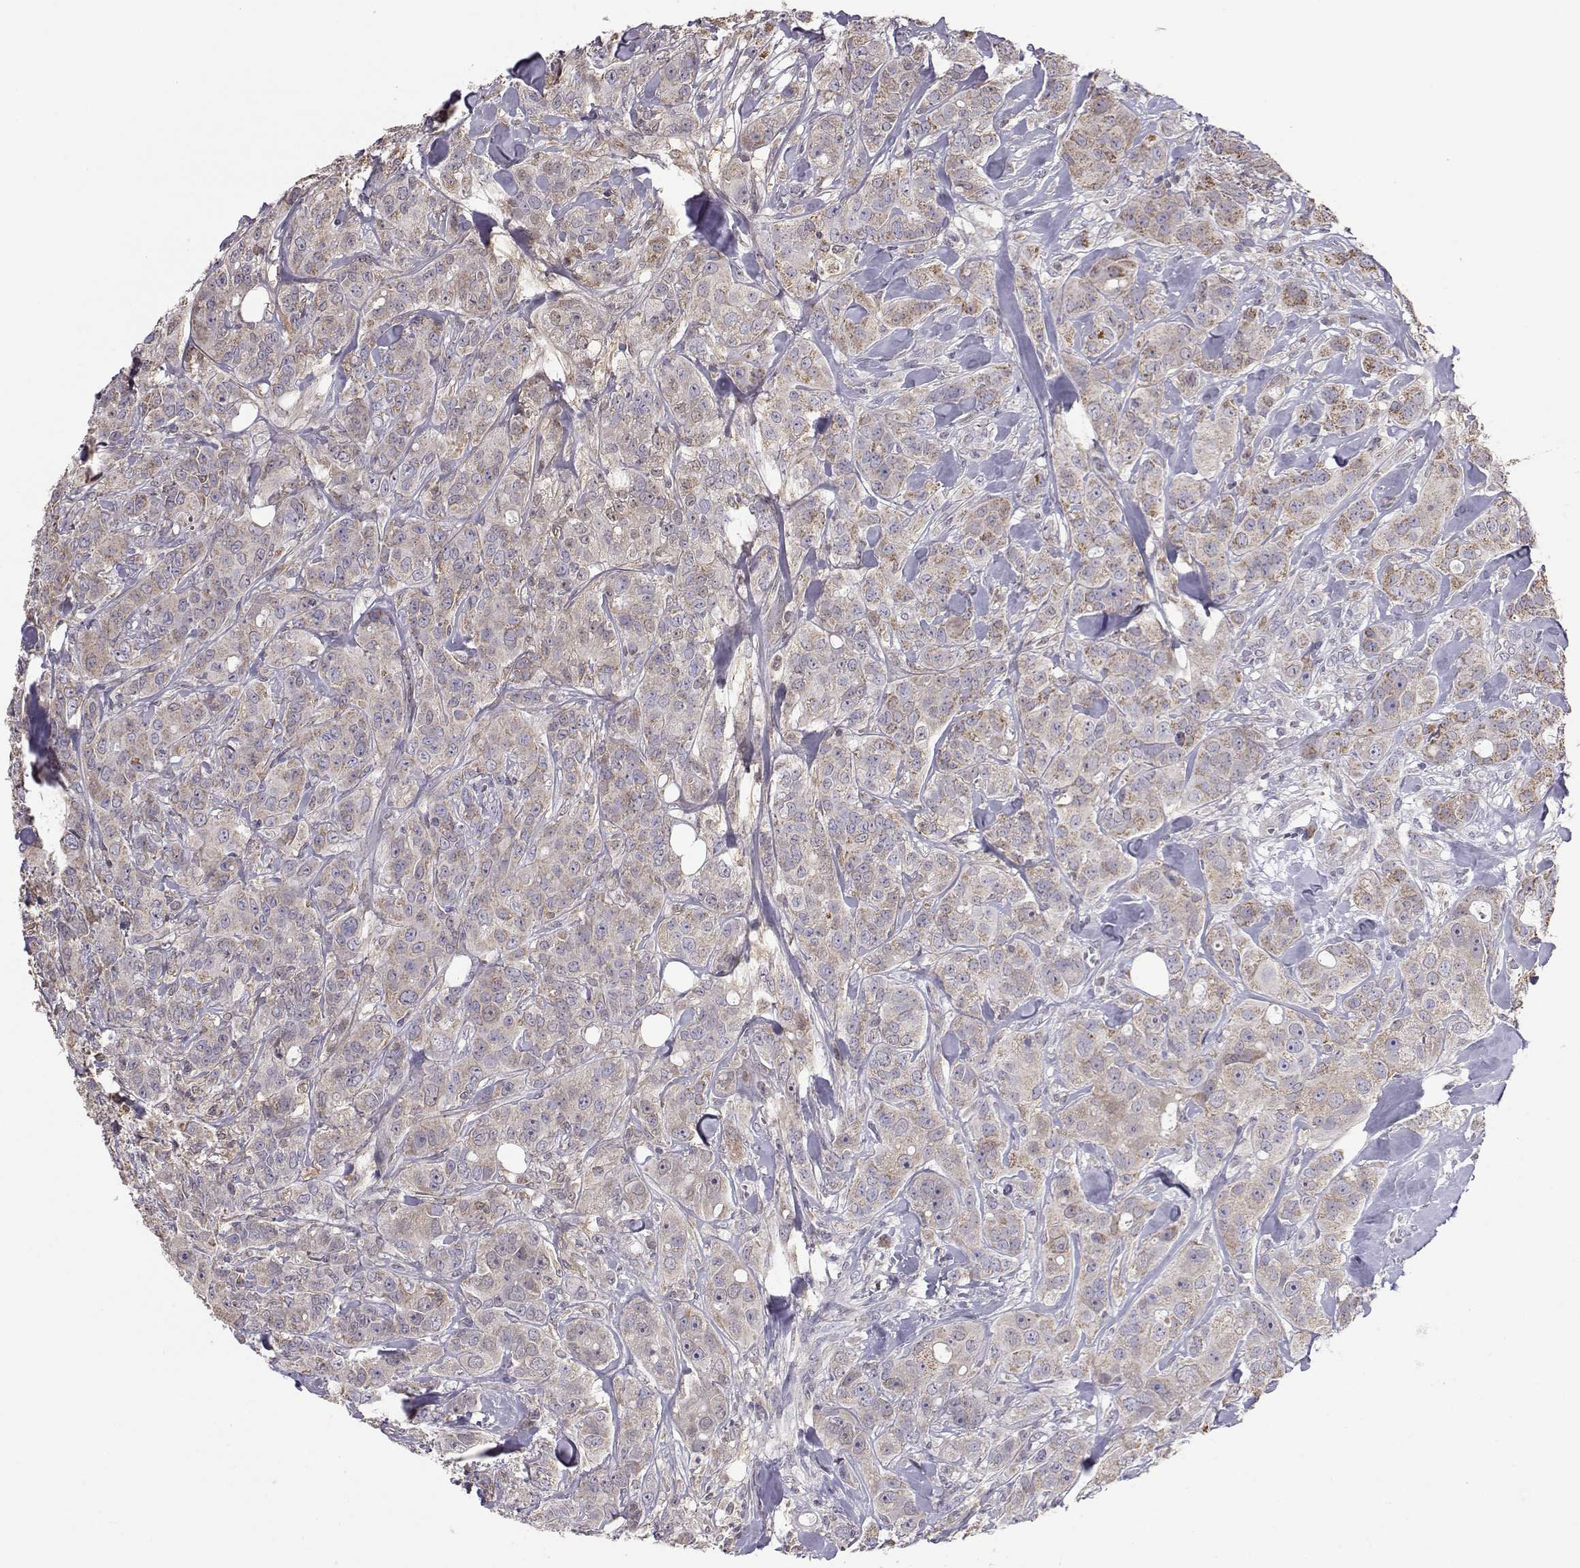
{"staining": {"intensity": "weak", "quantity": ">75%", "location": "cytoplasmic/membranous"}, "tissue": "breast cancer", "cell_type": "Tumor cells", "image_type": "cancer", "snomed": [{"axis": "morphology", "description": "Duct carcinoma"}, {"axis": "topography", "description": "Breast"}], "caption": "Immunohistochemistry (IHC) of breast infiltrating ductal carcinoma exhibits low levels of weak cytoplasmic/membranous positivity in about >75% of tumor cells.", "gene": "NCAM2", "patient": {"sex": "female", "age": 43}}